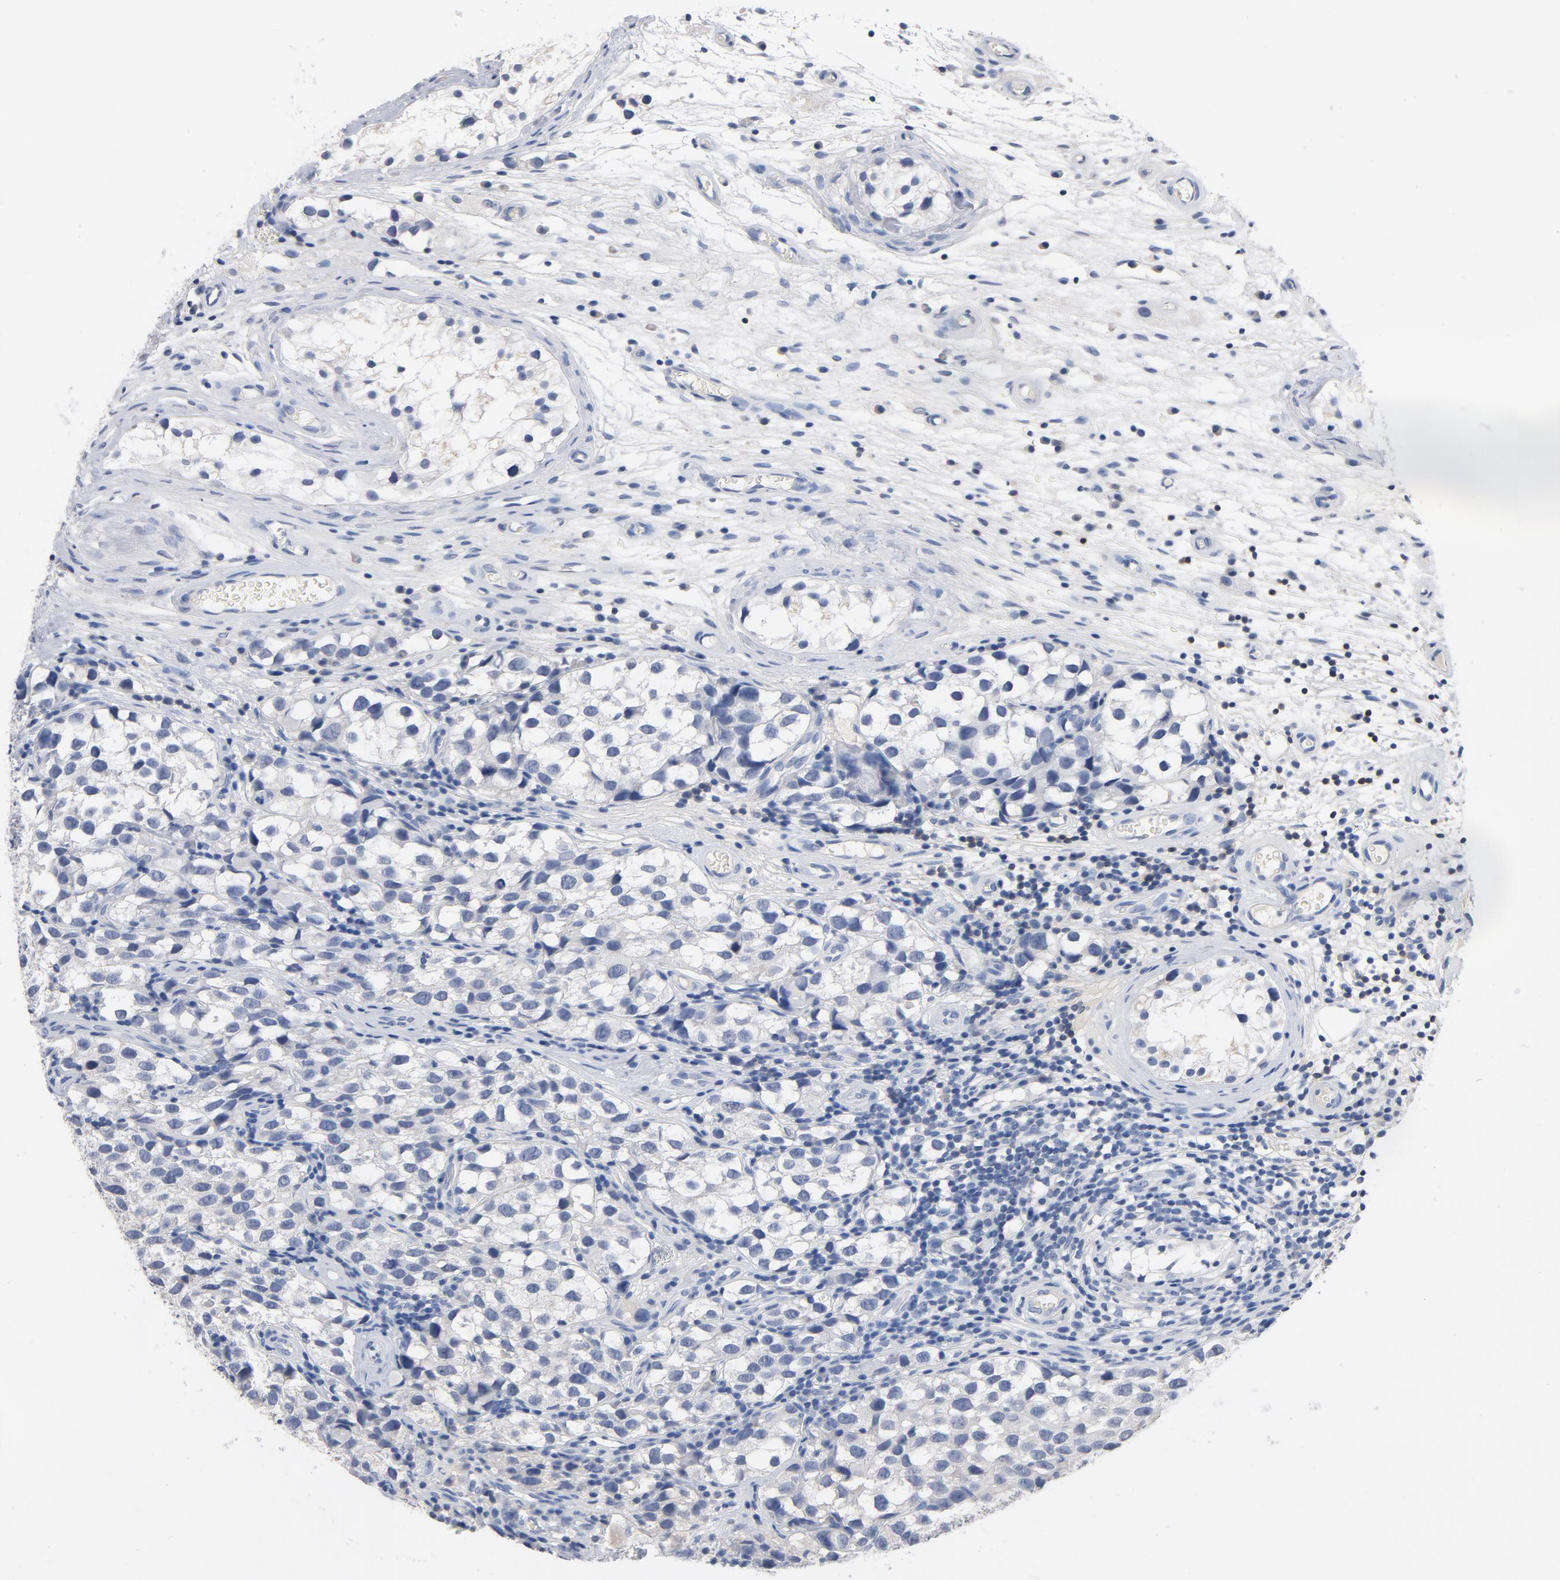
{"staining": {"intensity": "negative", "quantity": "none", "location": "none"}, "tissue": "testis cancer", "cell_type": "Tumor cells", "image_type": "cancer", "snomed": [{"axis": "morphology", "description": "Seminoma, NOS"}, {"axis": "topography", "description": "Testis"}], "caption": "The image exhibits no staining of tumor cells in seminoma (testis).", "gene": "ZCCHC13", "patient": {"sex": "male", "age": 39}}